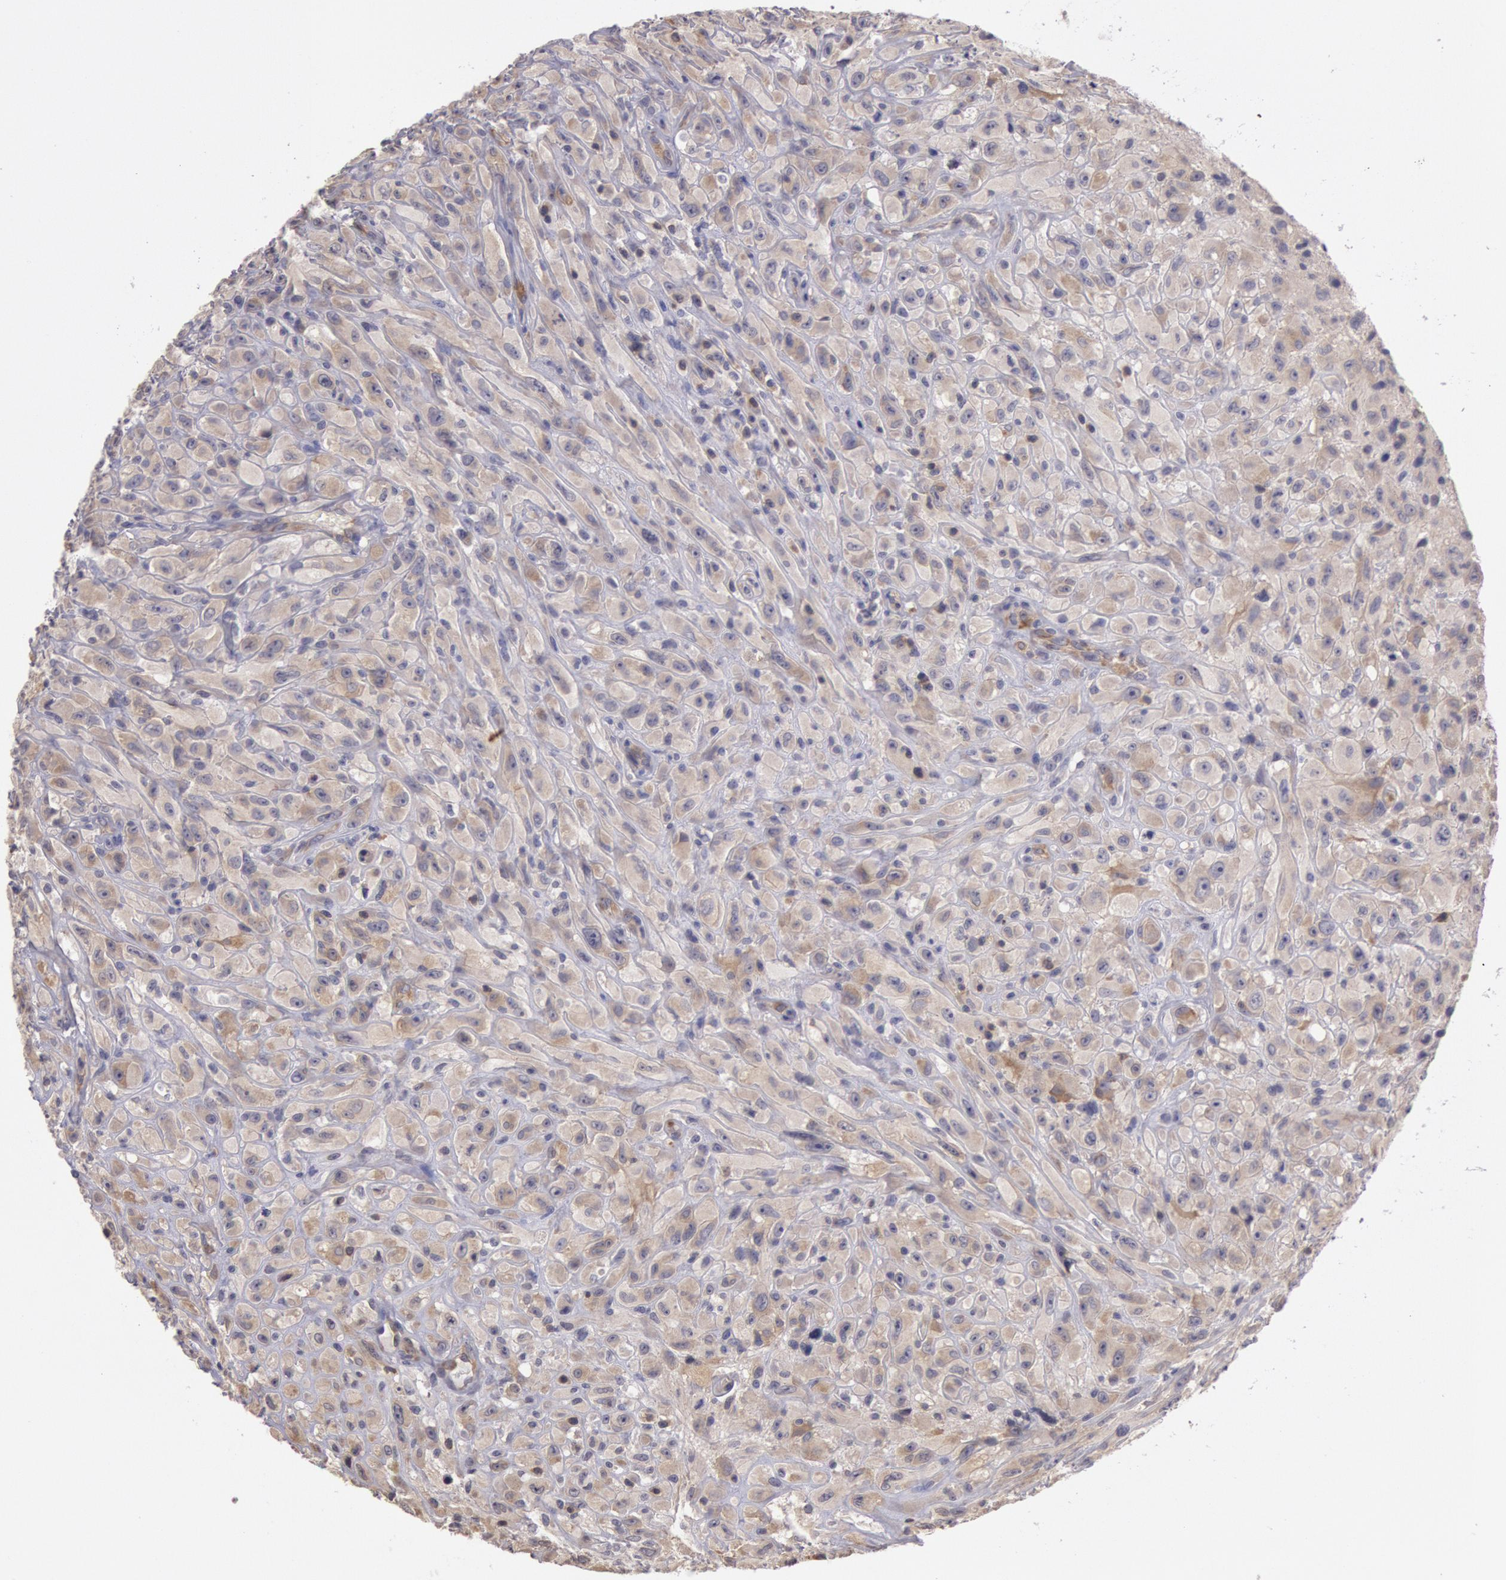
{"staining": {"intensity": "weak", "quantity": "25%-75%", "location": "cytoplasmic/membranous"}, "tissue": "glioma", "cell_type": "Tumor cells", "image_type": "cancer", "snomed": [{"axis": "morphology", "description": "Glioma, malignant, High grade"}, {"axis": "topography", "description": "Brain"}], "caption": "Human high-grade glioma (malignant) stained for a protein (brown) displays weak cytoplasmic/membranous positive positivity in about 25%-75% of tumor cells.", "gene": "NMT2", "patient": {"sex": "male", "age": 48}}